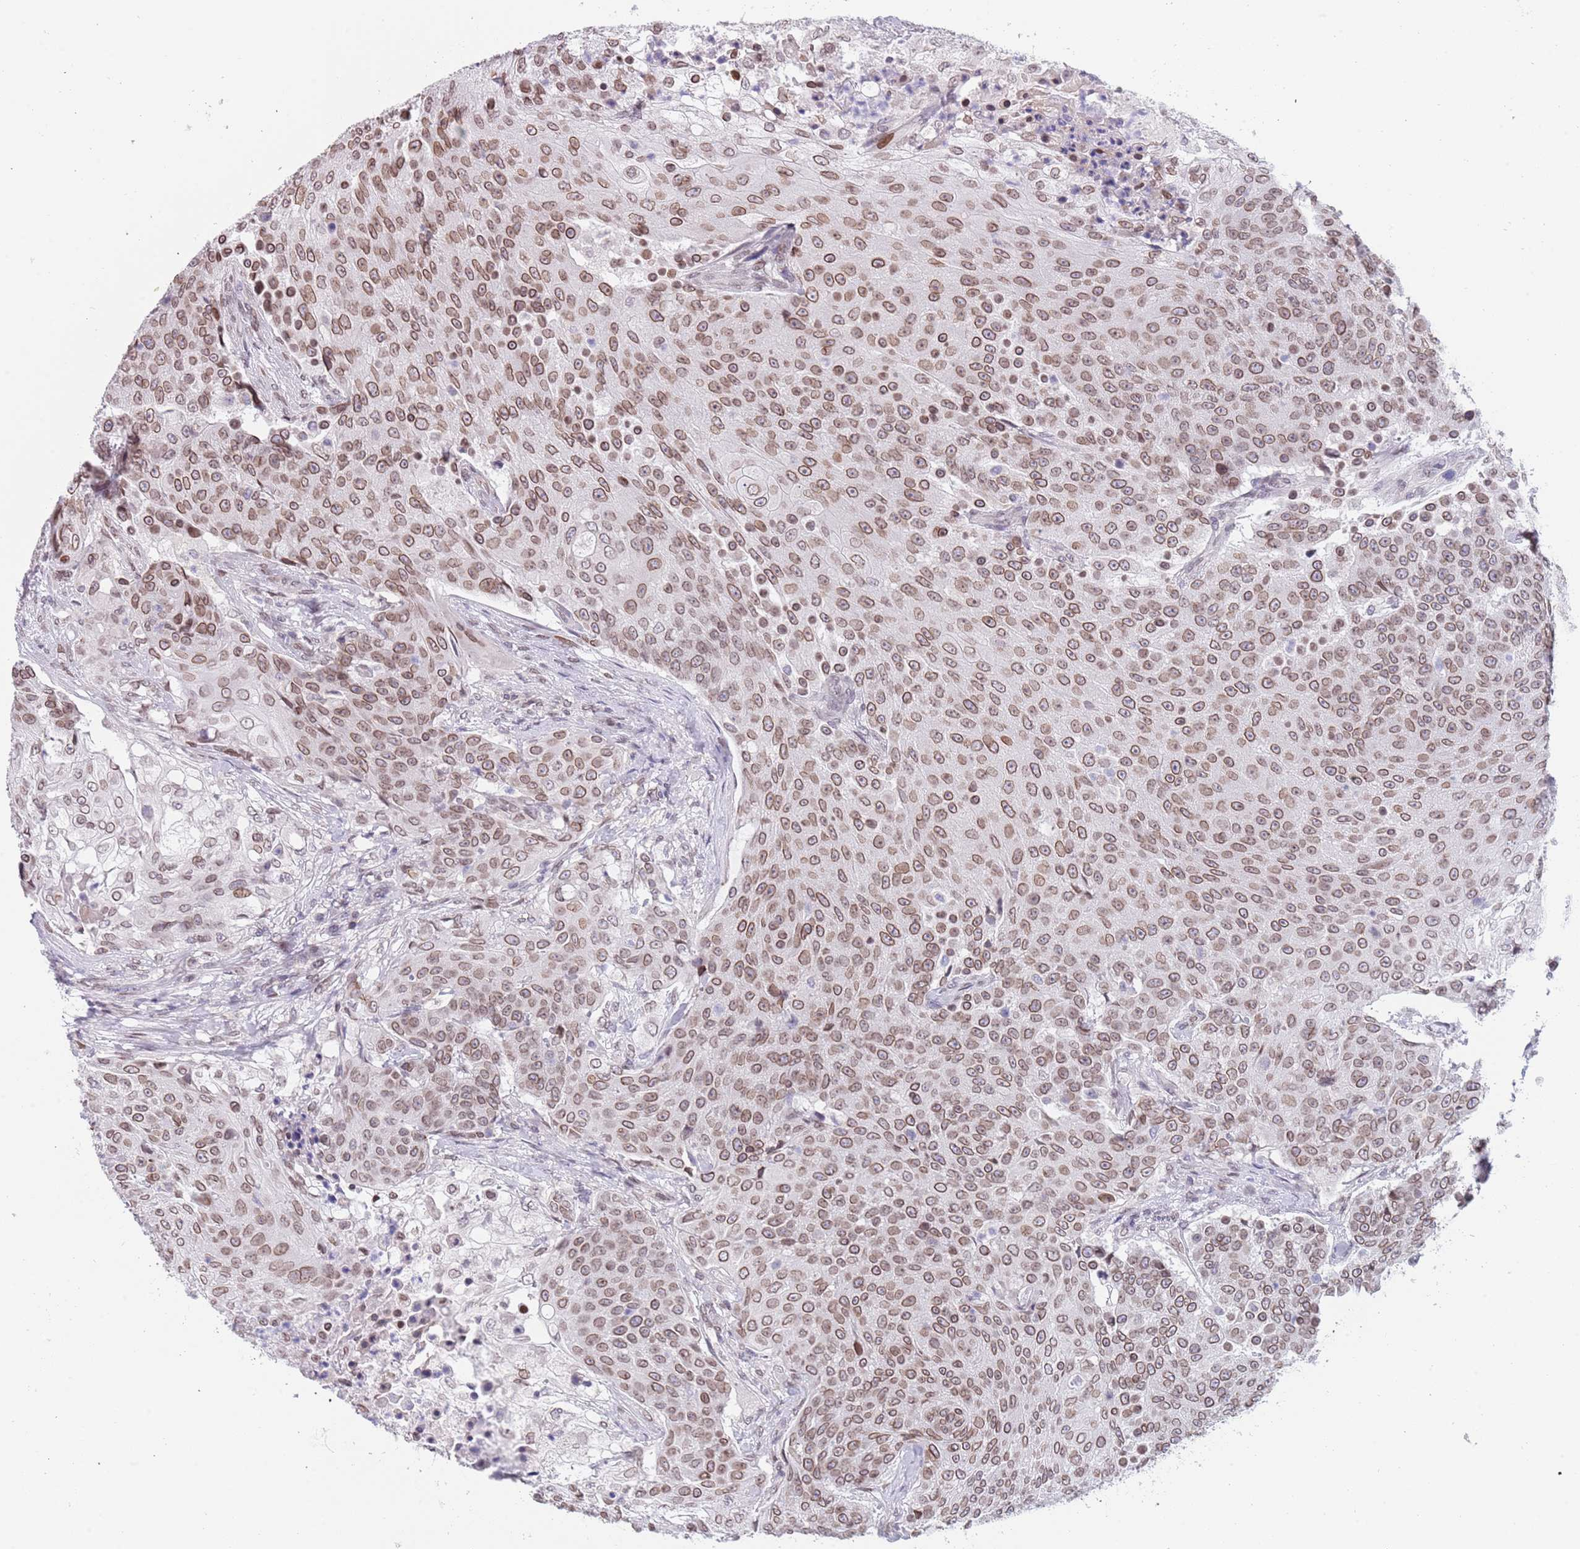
{"staining": {"intensity": "moderate", "quantity": ">75%", "location": "cytoplasmic/membranous,nuclear"}, "tissue": "urothelial cancer", "cell_type": "Tumor cells", "image_type": "cancer", "snomed": [{"axis": "morphology", "description": "Urothelial carcinoma, High grade"}, {"axis": "topography", "description": "Urinary bladder"}], "caption": "Tumor cells display medium levels of moderate cytoplasmic/membranous and nuclear expression in about >75% of cells in human urothelial cancer.", "gene": "KLHDC2", "patient": {"sex": "female", "age": 63}}